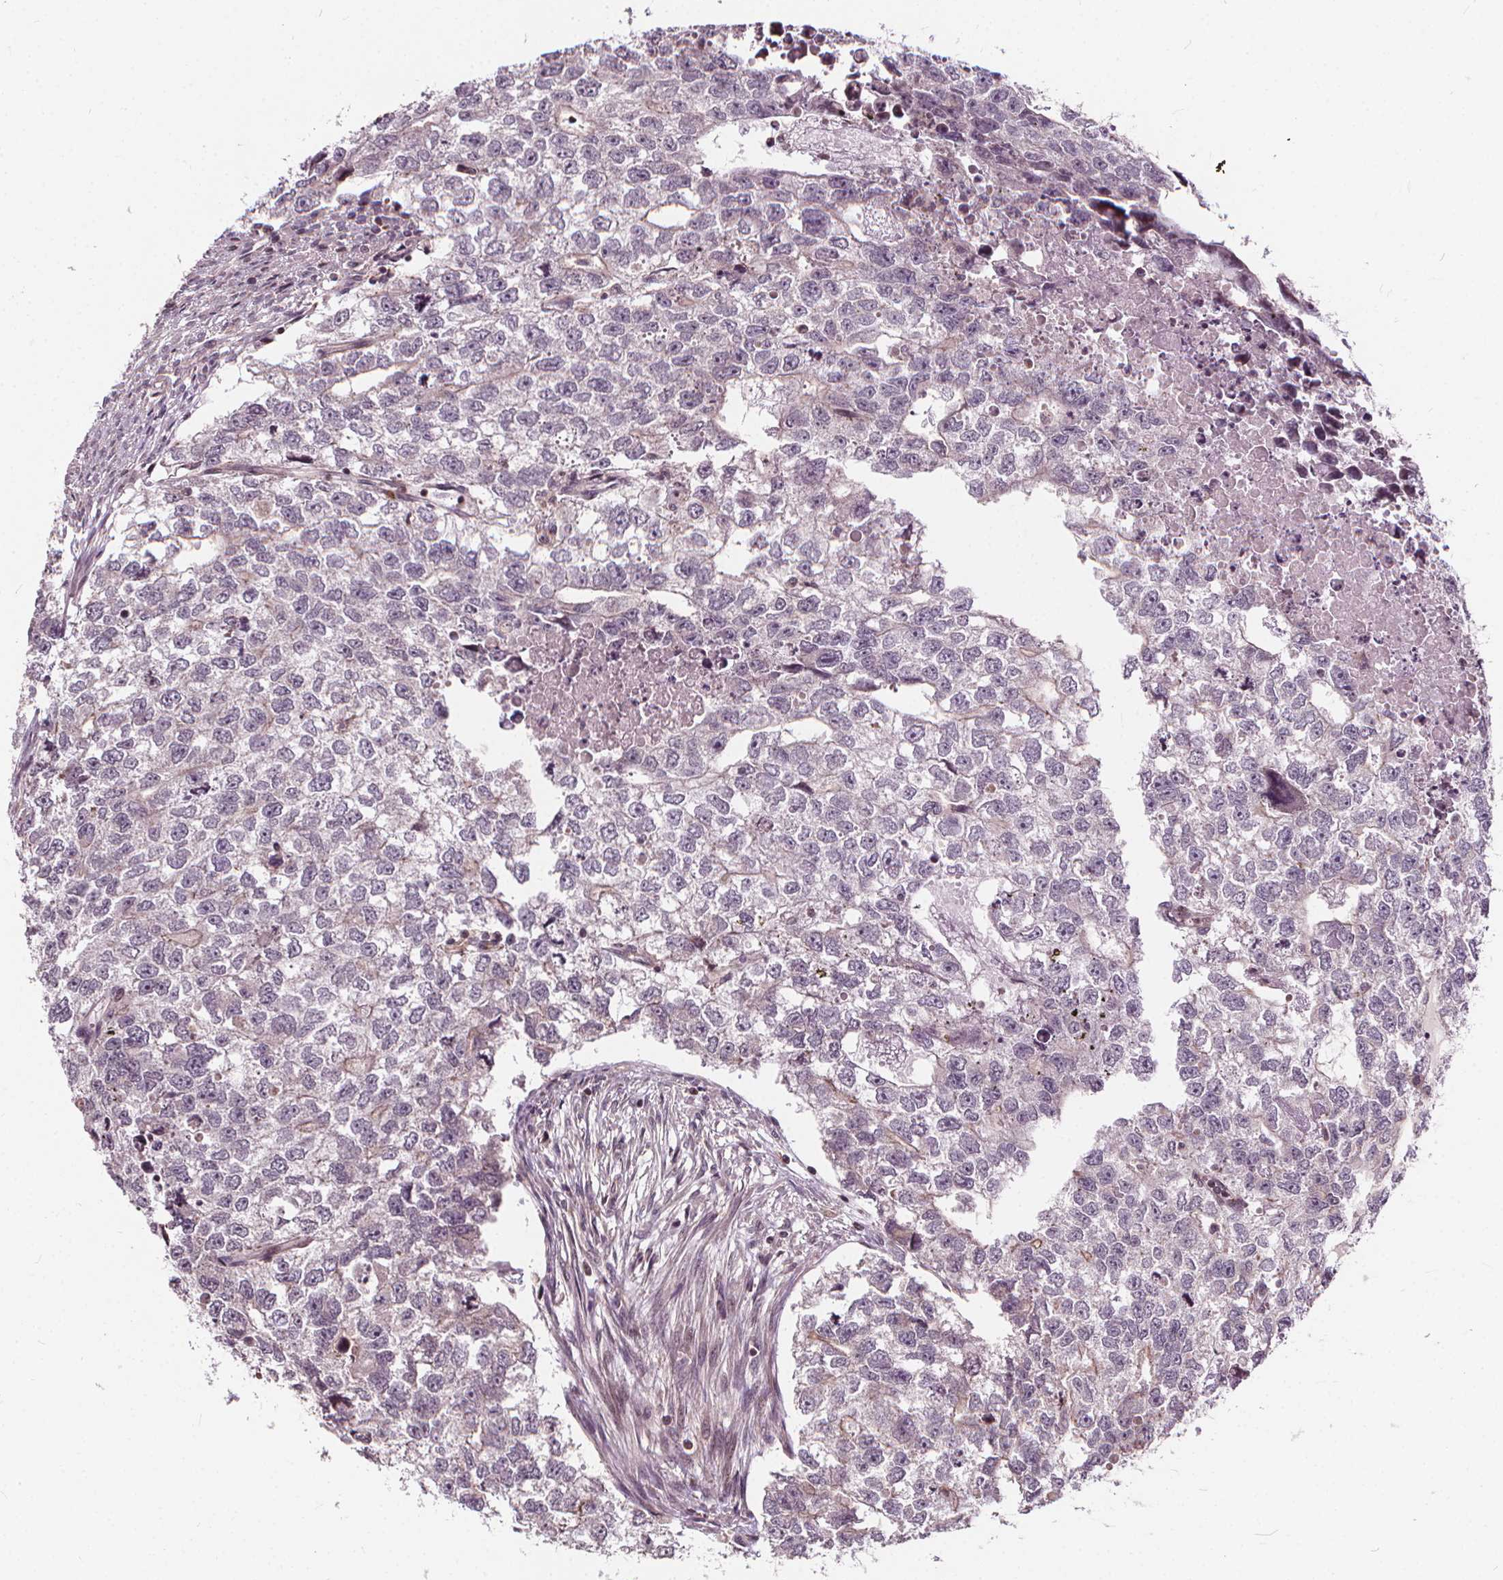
{"staining": {"intensity": "negative", "quantity": "none", "location": "none"}, "tissue": "testis cancer", "cell_type": "Tumor cells", "image_type": "cancer", "snomed": [{"axis": "morphology", "description": "Carcinoma, Embryonal, NOS"}, {"axis": "morphology", "description": "Teratoma, malignant, NOS"}, {"axis": "topography", "description": "Testis"}], "caption": "DAB immunohistochemical staining of testis malignant teratoma demonstrates no significant positivity in tumor cells.", "gene": "INPP5E", "patient": {"sex": "male", "age": 44}}